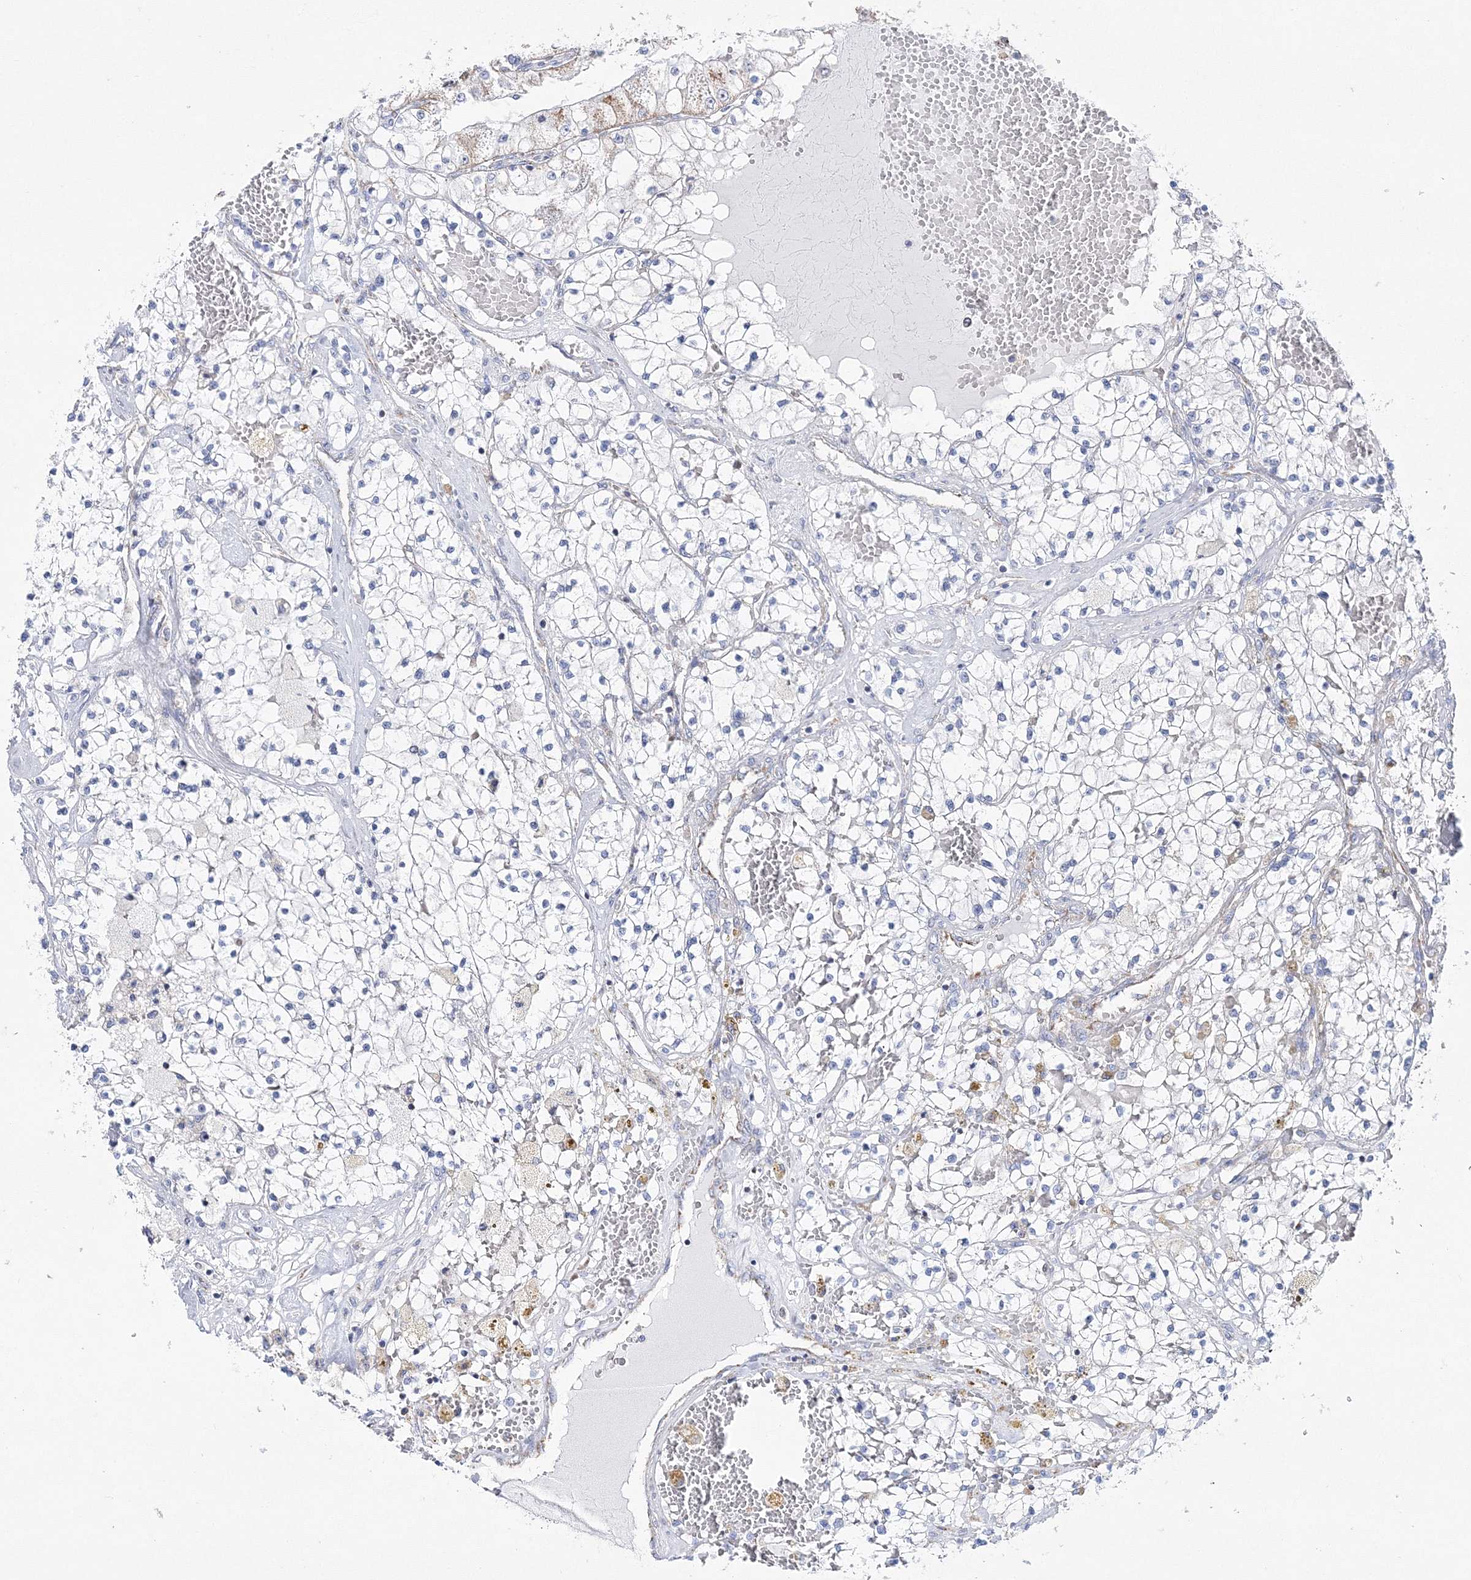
{"staining": {"intensity": "negative", "quantity": "none", "location": "none"}, "tissue": "renal cancer", "cell_type": "Tumor cells", "image_type": "cancer", "snomed": [{"axis": "morphology", "description": "Normal tissue, NOS"}, {"axis": "morphology", "description": "Adenocarcinoma, NOS"}, {"axis": "topography", "description": "Kidney"}], "caption": "The photomicrograph shows no staining of tumor cells in renal cancer.", "gene": "HIBCH", "patient": {"sex": "male", "age": 68}}